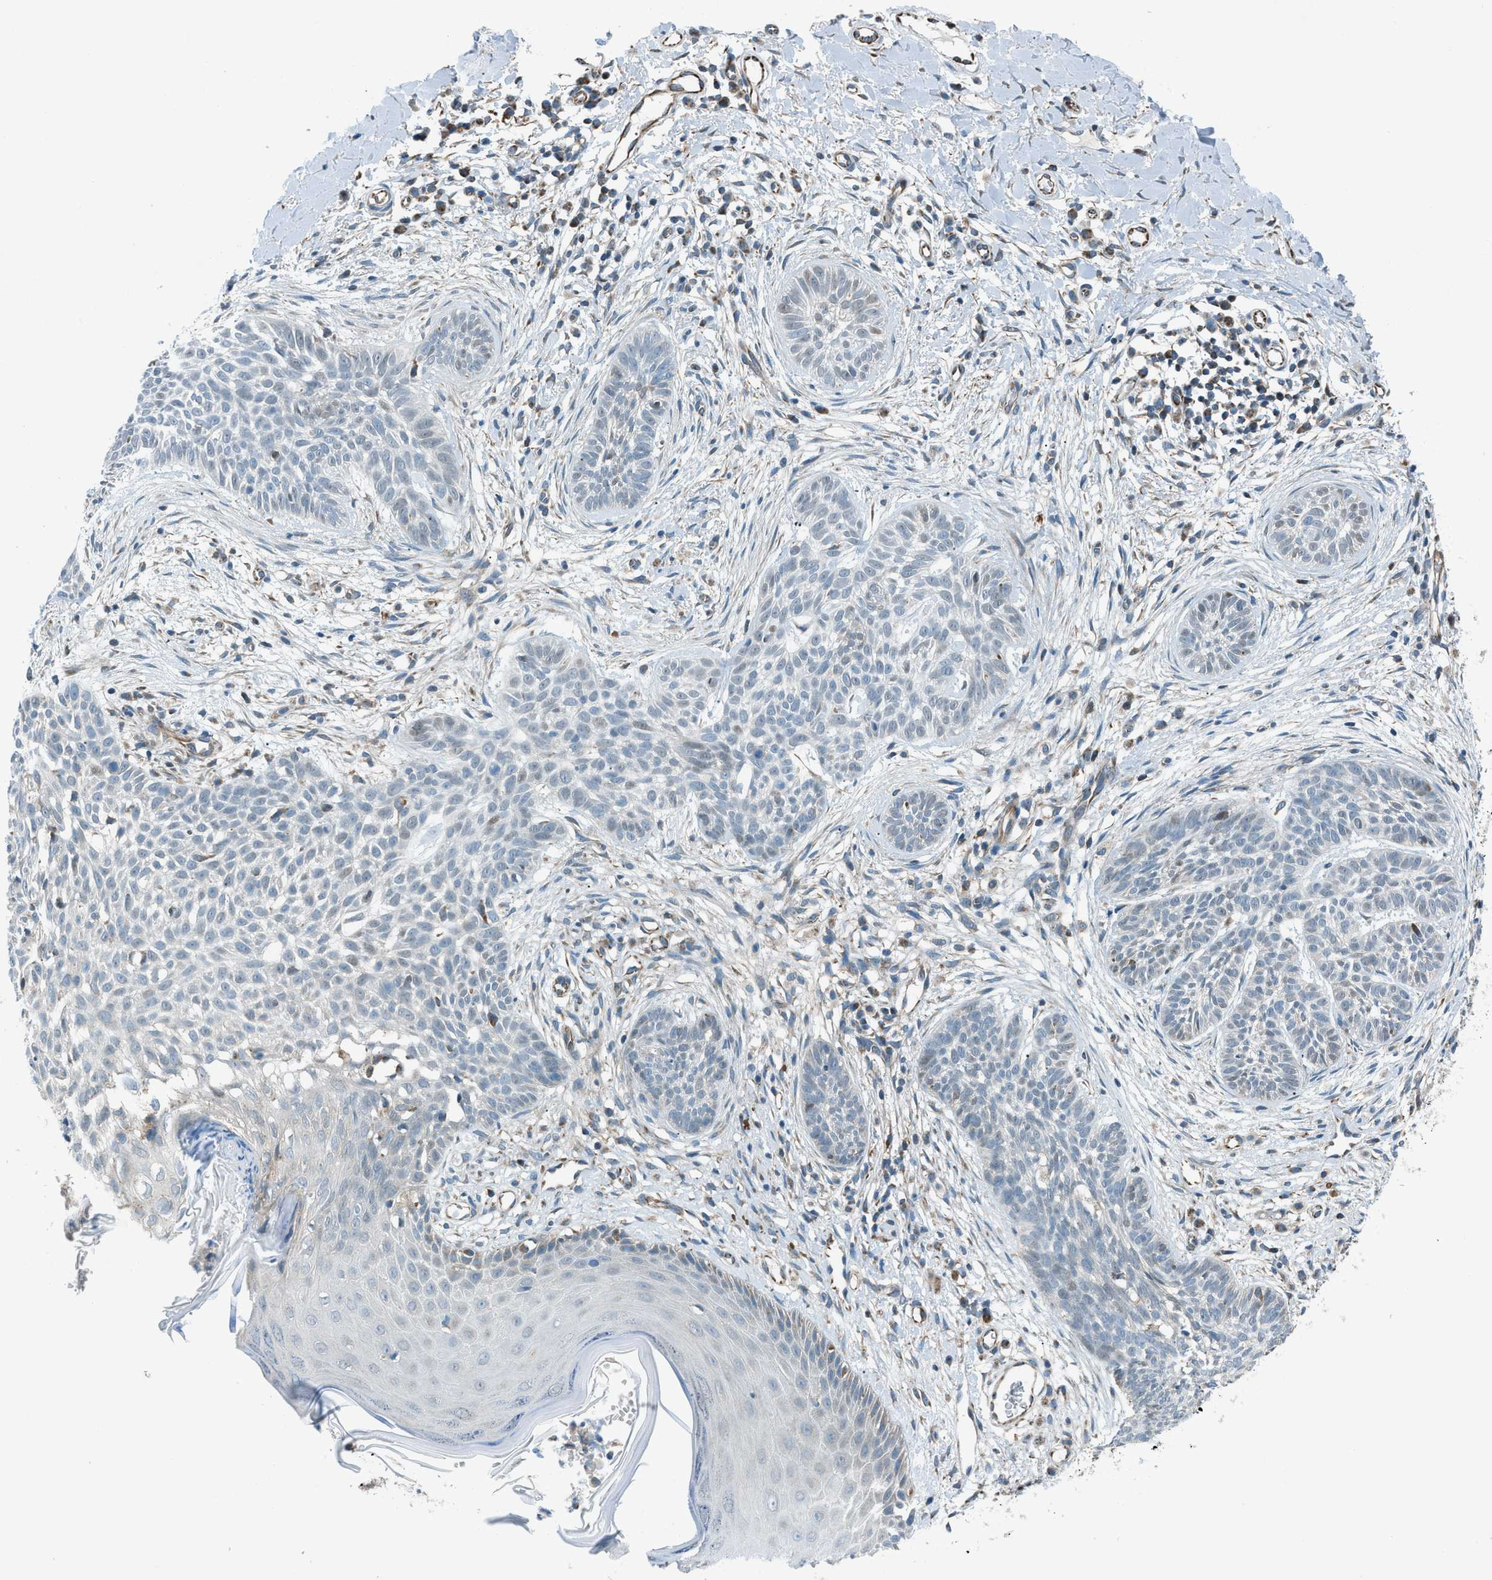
{"staining": {"intensity": "negative", "quantity": "none", "location": "none"}, "tissue": "skin cancer", "cell_type": "Tumor cells", "image_type": "cancer", "snomed": [{"axis": "morphology", "description": "Basal cell carcinoma"}, {"axis": "topography", "description": "Skin"}], "caption": "Tumor cells are negative for brown protein staining in skin cancer (basal cell carcinoma).", "gene": "PIGG", "patient": {"sex": "female", "age": 59}}